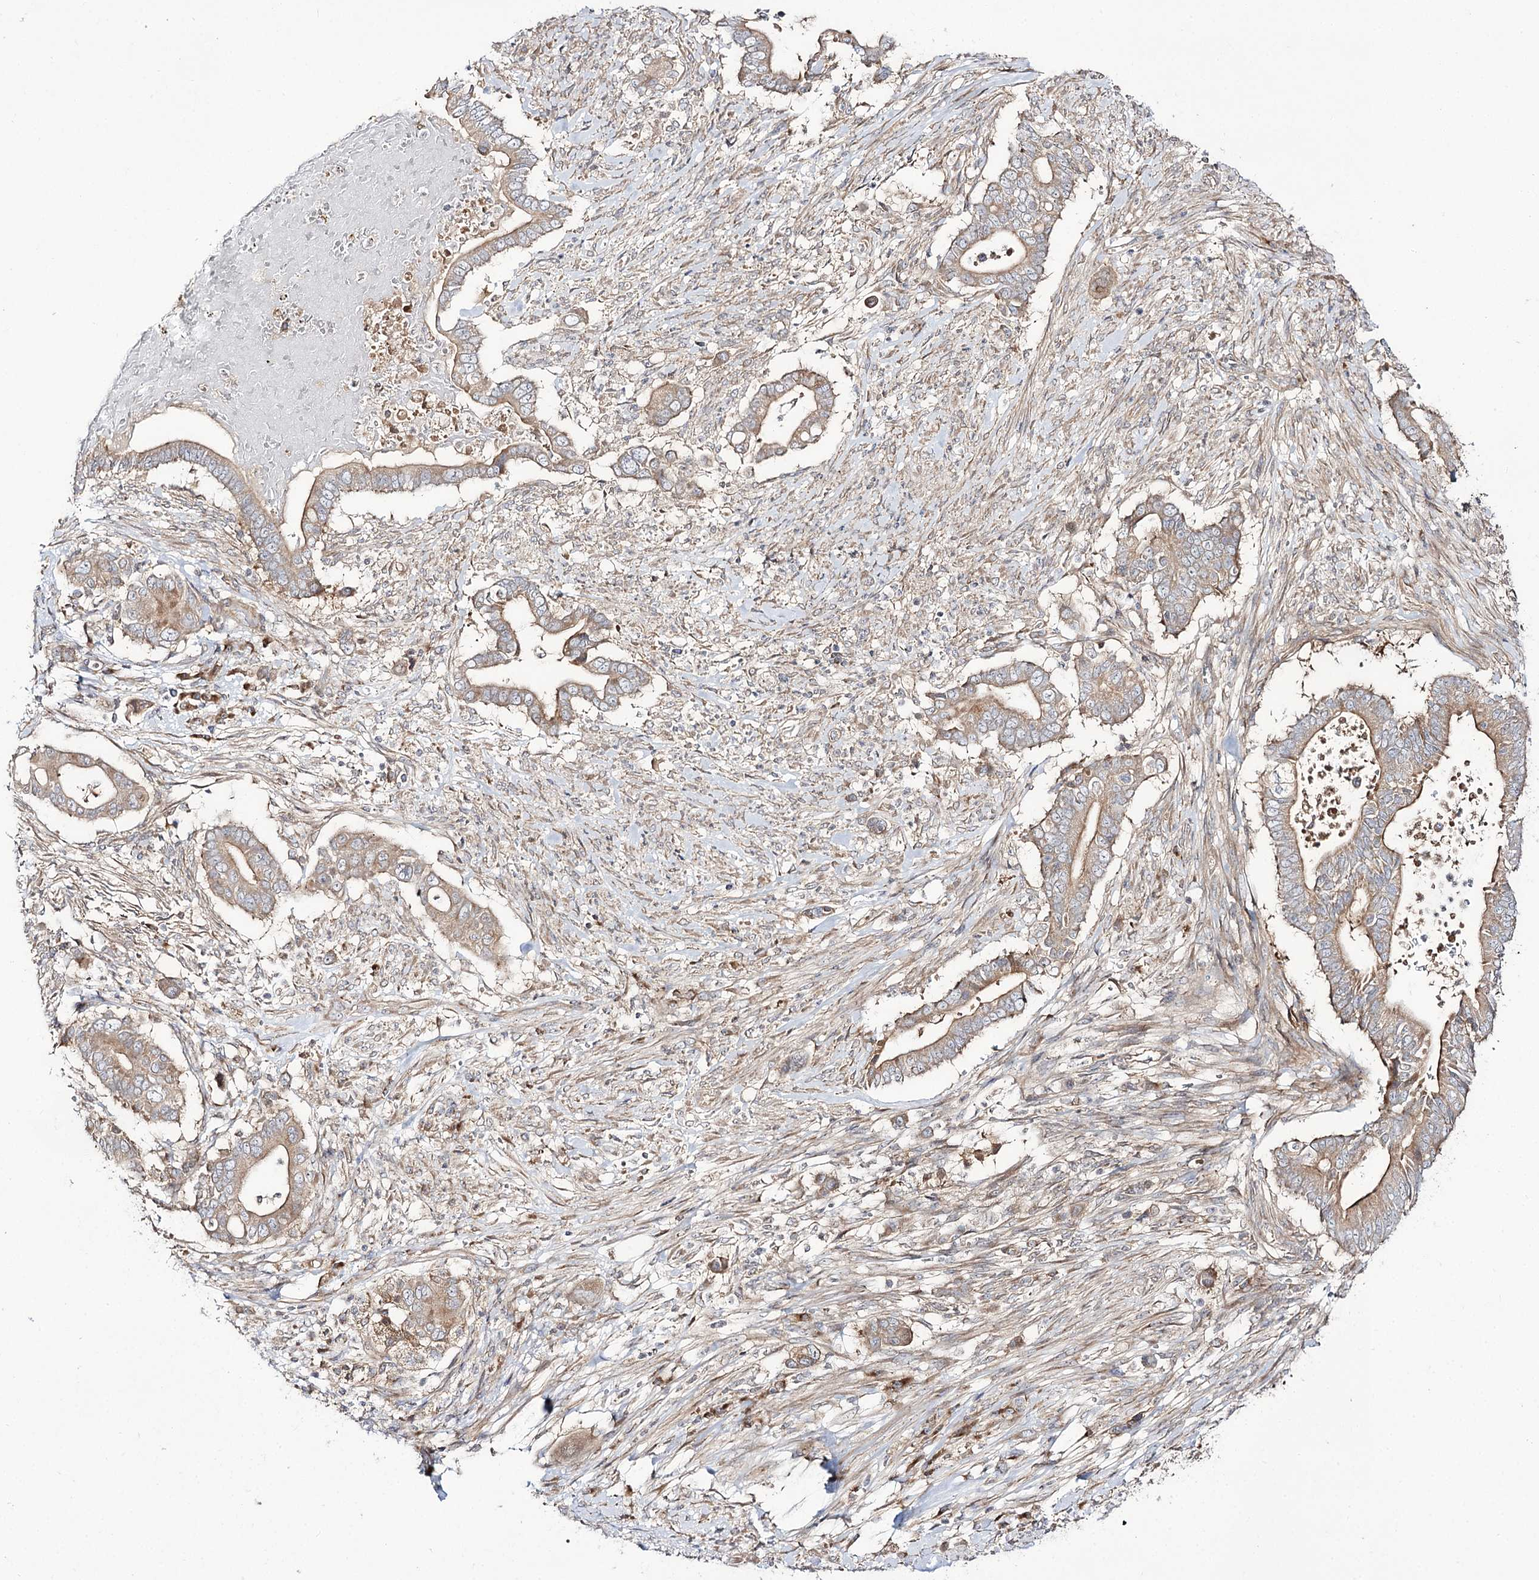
{"staining": {"intensity": "moderate", "quantity": ">75%", "location": "cytoplasmic/membranous"}, "tissue": "pancreatic cancer", "cell_type": "Tumor cells", "image_type": "cancer", "snomed": [{"axis": "morphology", "description": "Adenocarcinoma, NOS"}, {"axis": "topography", "description": "Pancreas"}], "caption": "High-magnification brightfield microscopy of pancreatic cancer stained with DAB (brown) and counterstained with hematoxylin (blue). tumor cells exhibit moderate cytoplasmic/membranous staining is identified in about>75% of cells. (IHC, brightfield microscopy, high magnification).", "gene": "C11orf80", "patient": {"sex": "male", "age": 68}}